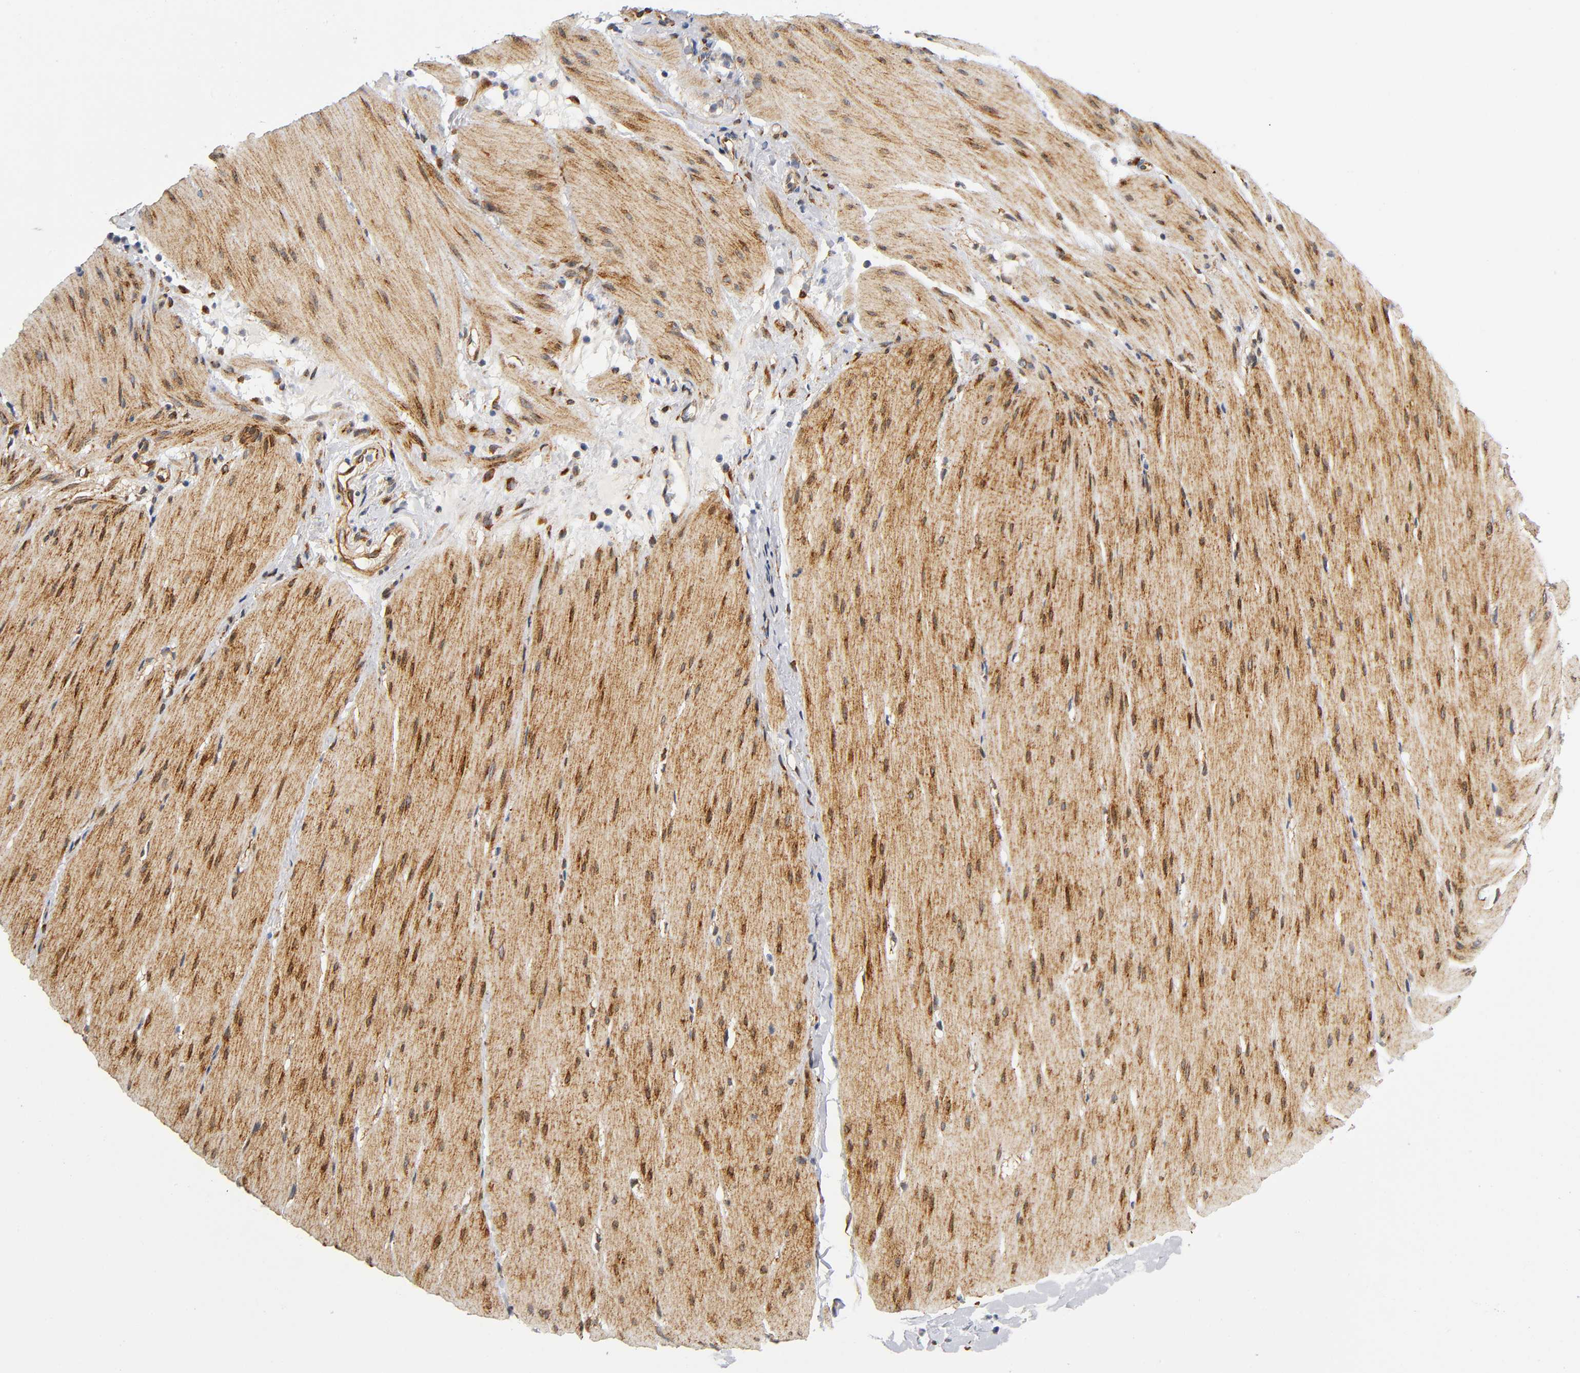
{"staining": {"intensity": "moderate", "quantity": ">75%", "location": "cytoplasmic/membranous"}, "tissue": "smooth muscle", "cell_type": "Smooth muscle cells", "image_type": "normal", "snomed": [{"axis": "morphology", "description": "Normal tissue, NOS"}, {"axis": "topography", "description": "Smooth muscle"}, {"axis": "topography", "description": "Colon"}], "caption": "High-magnification brightfield microscopy of unremarkable smooth muscle stained with DAB (brown) and counterstained with hematoxylin (blue). smooth muscle cells exhibit moderate cytoplasmic/membranous expression is seen in about>75% of cells.", "gene": "SOS2", "patient": {"sex": "male", "age": 67}}